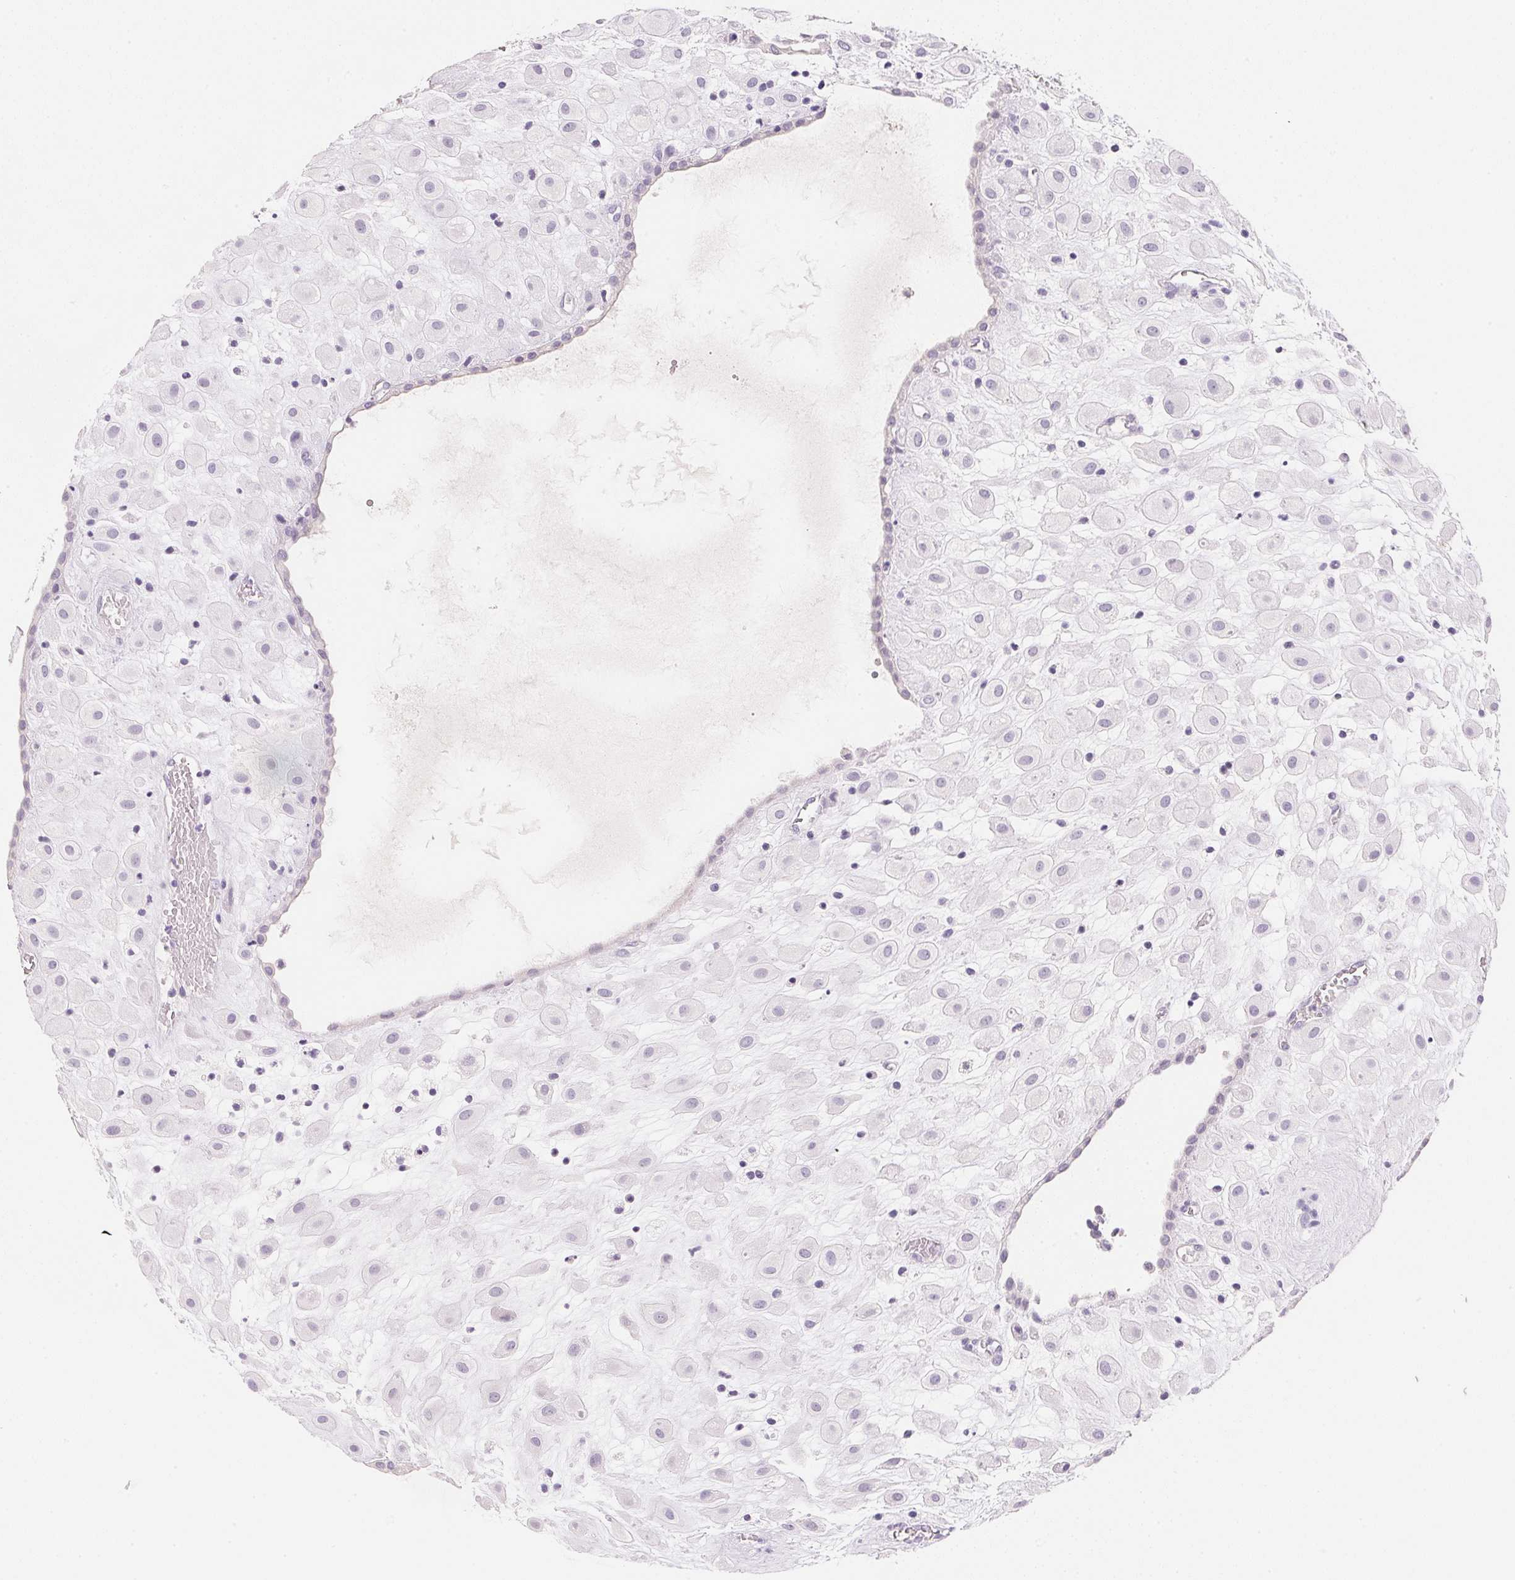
{"staining": {"intensity": "negative", "quantity": "none", "location": "none"}, "tissue": "placenta", "cell_type": "Decidual cells", "image_type": "normal", "snomed": [{"axis": "morphology", "description": "Normal tissue, NOS"}, {"axis": "topography", "description": "Placenta"}], "caption": "Decidual cells are negative for brown protein staining in unremarkable placenta. (Immunohistochemistry (ihc), brightfield microscopy, high magnification).", "gene": "ACP3", "patient": {"sex": "female", "age": 24}}